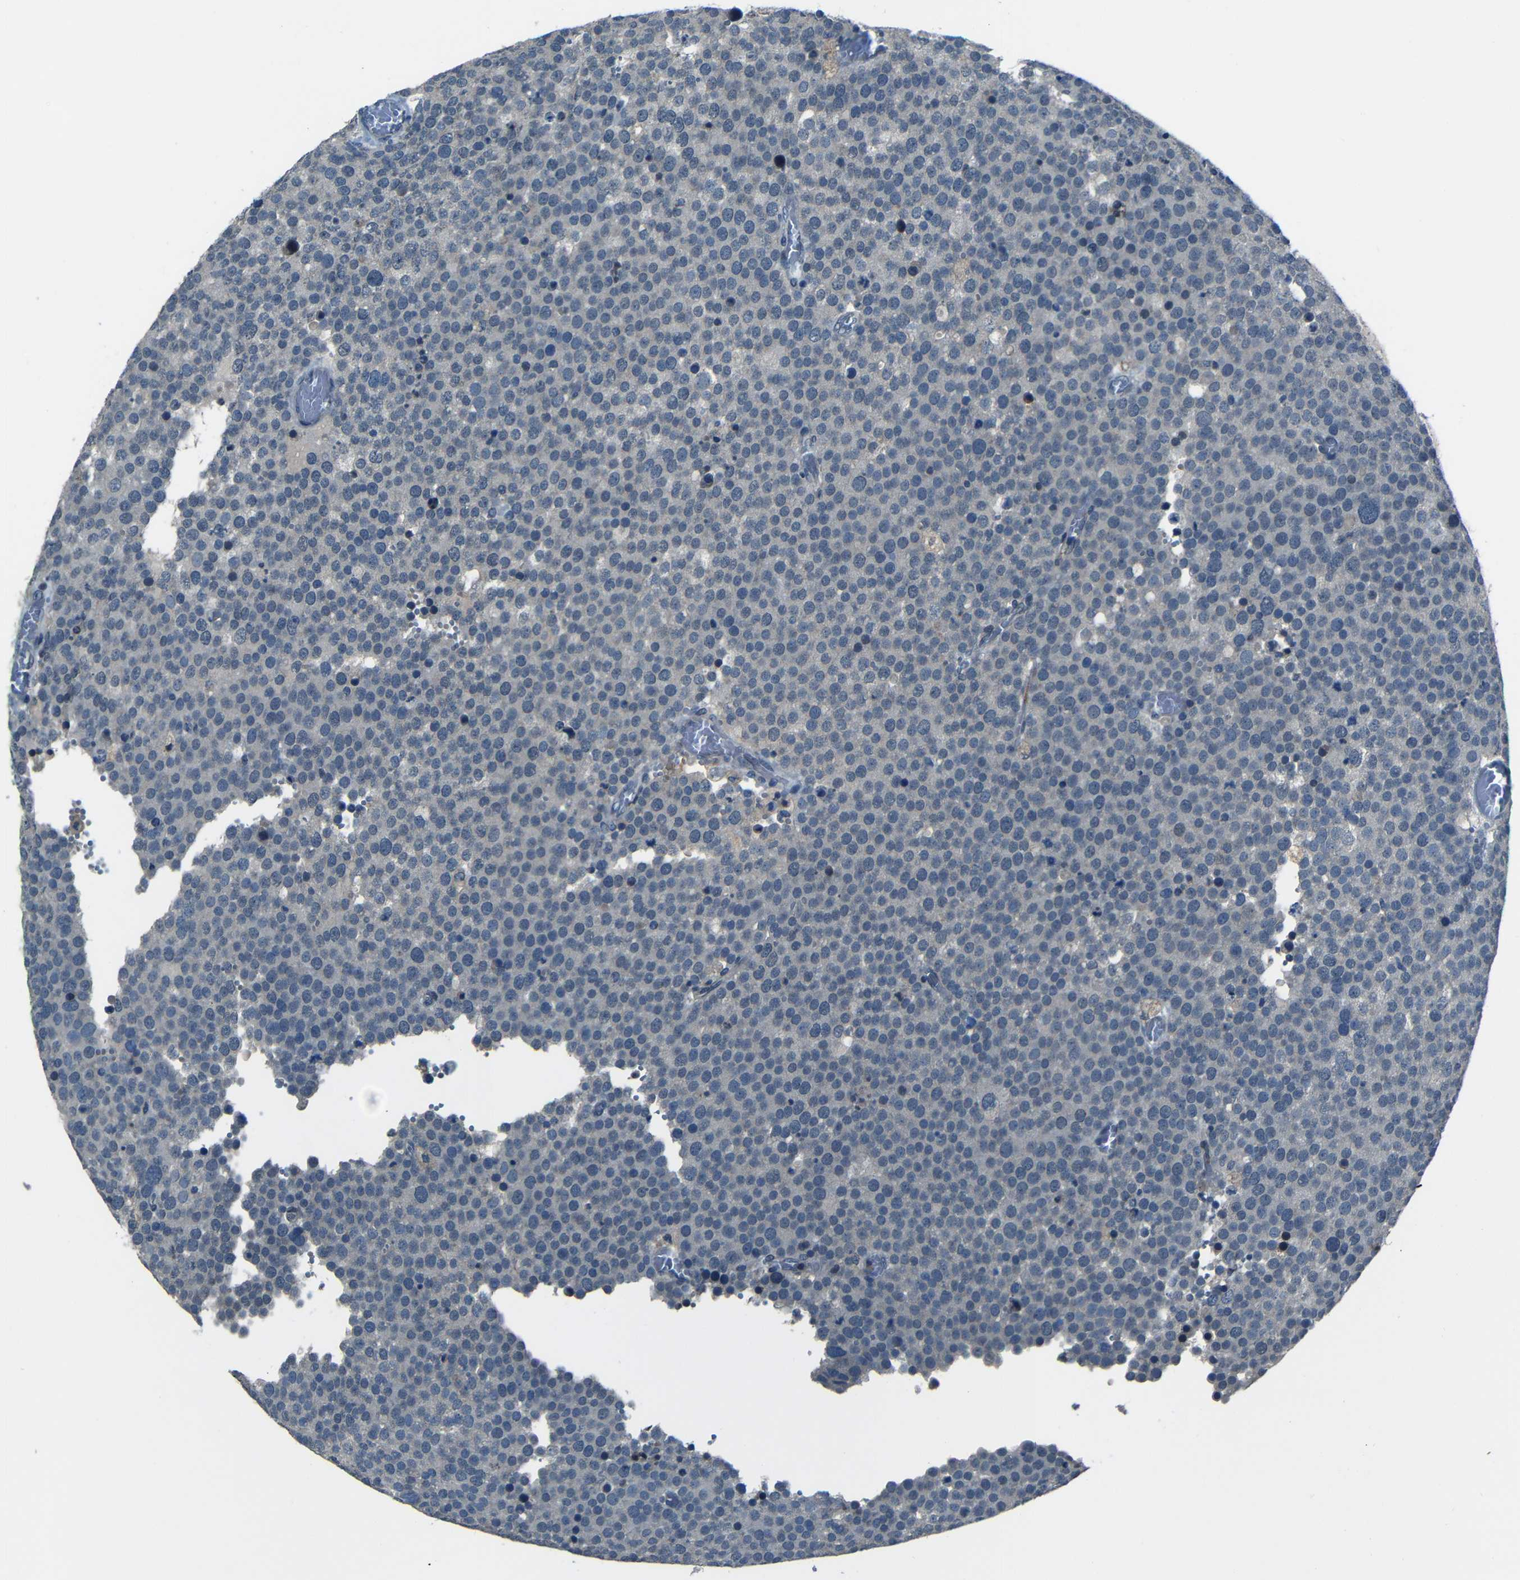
{"staining": {"intensity": "negative", "quantity": "none", "location": "none"}, "tissue": "testis cancer", "cell_type": "Tumor cells", "image_type": "cancer", "snomed": [{"axis": "morphology", "description": "Normal tissue, NOS"}, {"axis": "morphology", "description": "Seminoma, NOS"}, {"axis": "topography", "description": "Testis"}], "caption": "This is a micrograph of IHC staining of testis seminoma, which shows no staining in tumor cells. The staining is performed using DAB (3,3'-diaminobenzidine) brown chromogen with nuclei counter-stained in using hematoxylin.", "gene": "SLA", "patient": {"sex": "male", "age": 71}}